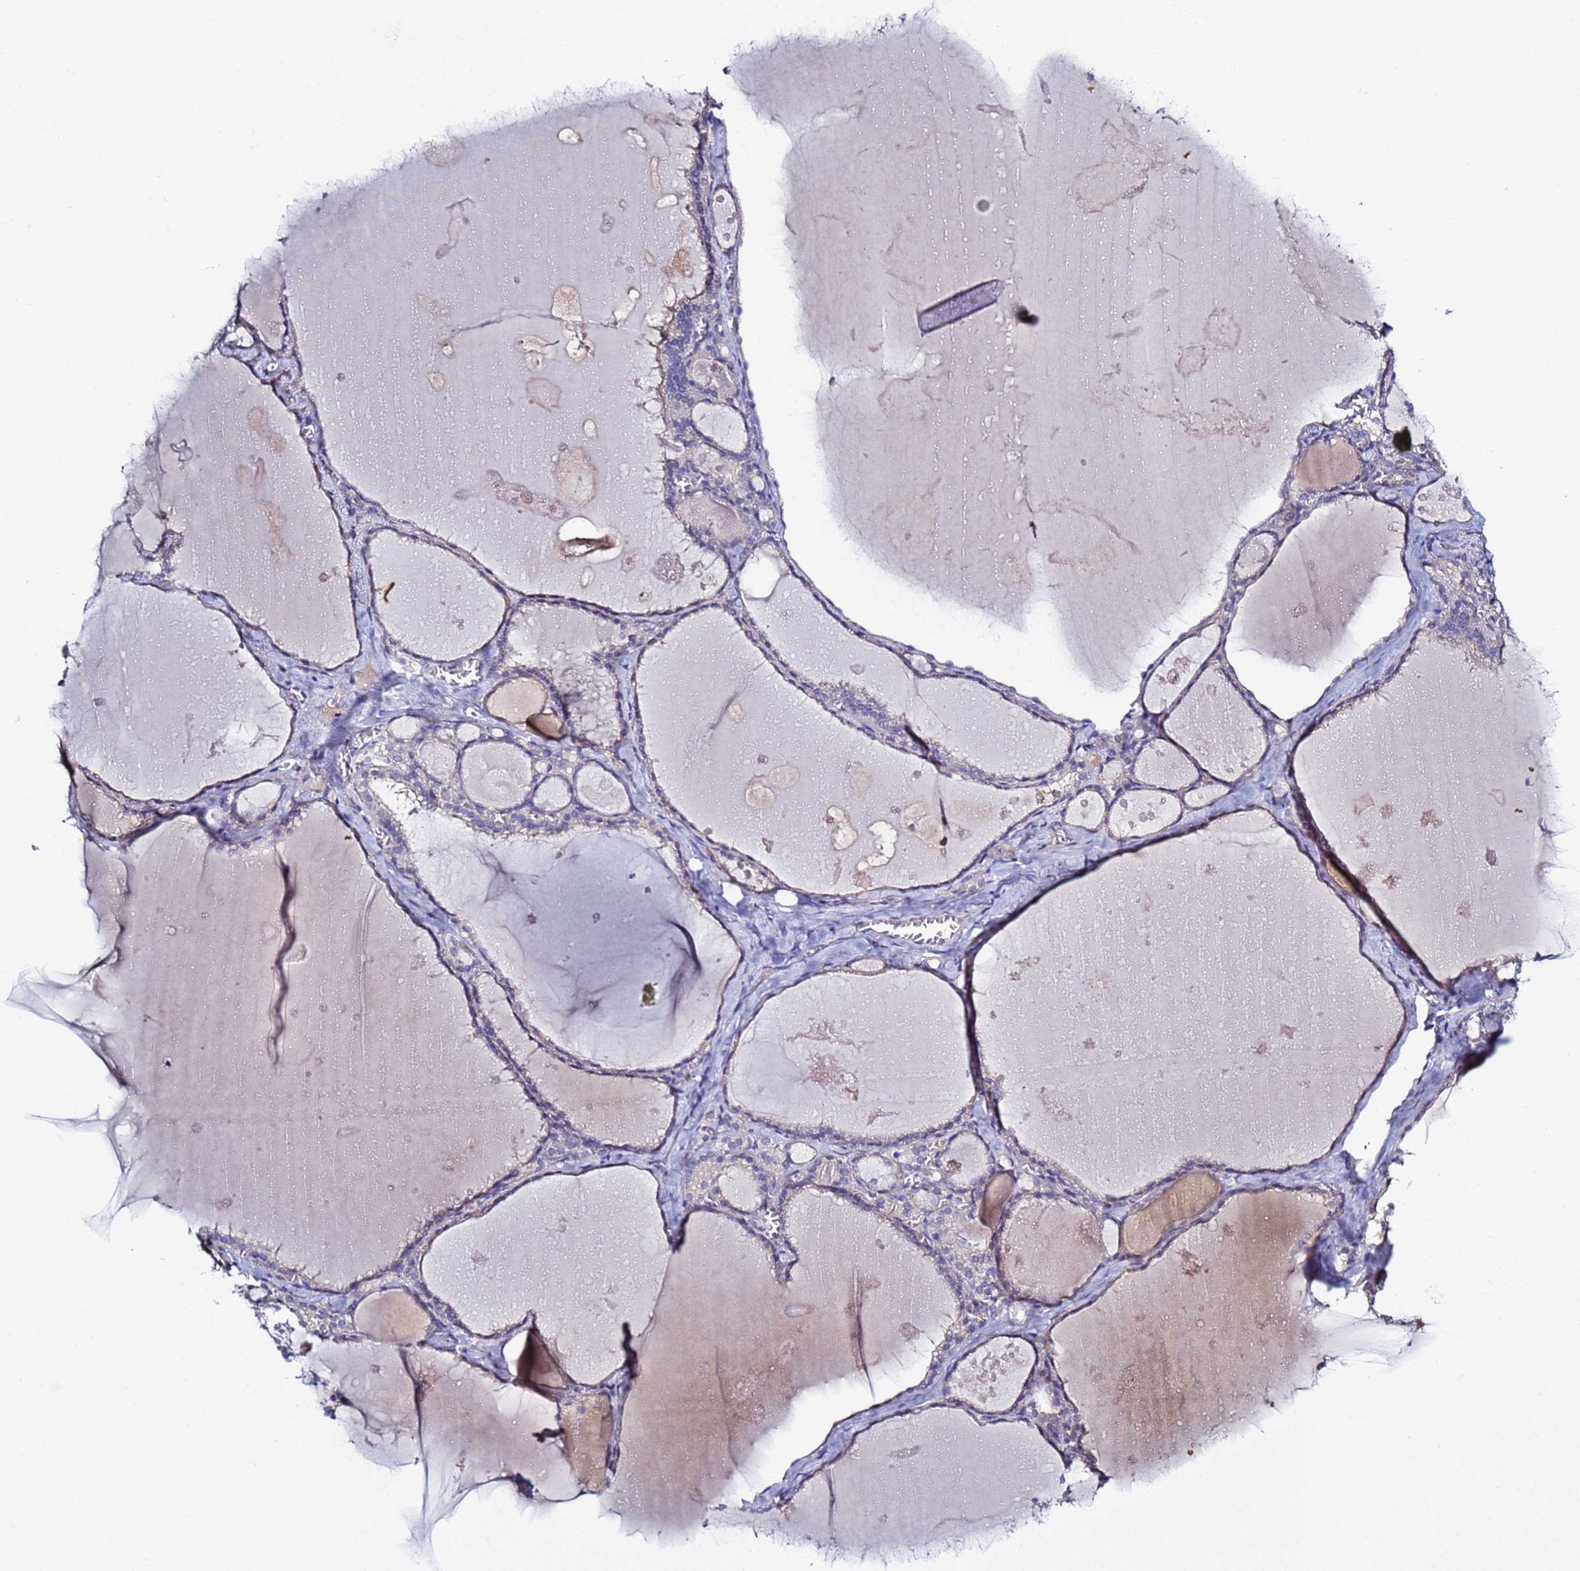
{"staining": {"intensity": "negative", "quantity": "none", "location": "none"}, "tissue": "thyroid gland", "cell_type": "Glandular cells", "image_type": "normal", "snomed": [{"axis": "morphology", "description": "Normal tissue, NOS"}, {"axis": "topography", "description": "Thyroid gland"}], "caption": "Protein analysis of unremarkable thyroid gland exhibits no significant staining in glandular cells.", "gene": "RABL2A", "patient": {"sex": "male", "age": 56}}